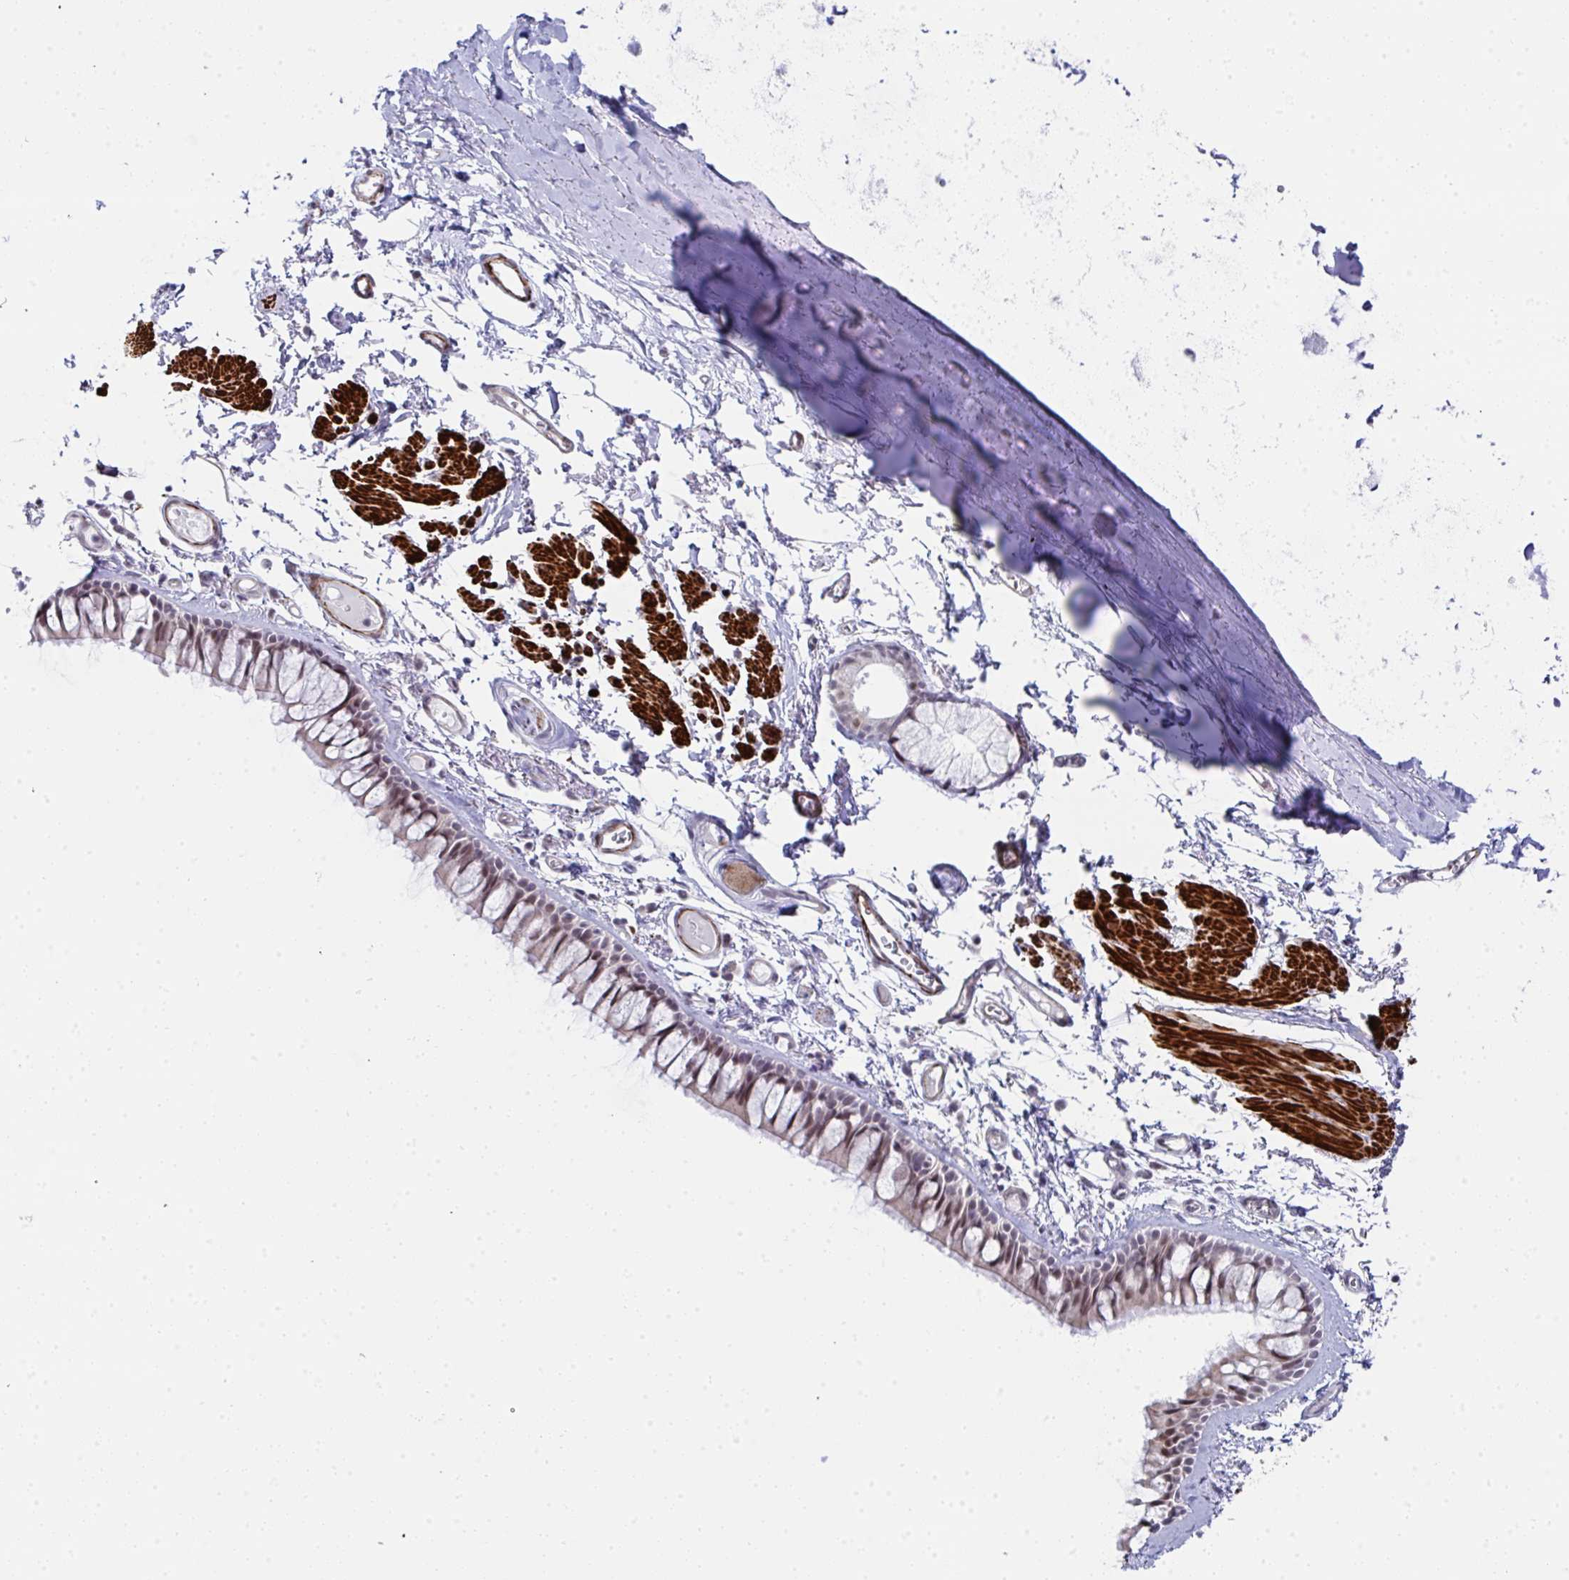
{"staining": {"intensity": "weak", "quantity": ">75%", "location": "nuclear"}, "tissue": "bronchus", "cell_type": "Respiratory epithelial cells", "image_type": "normal", "snomed": [{"axis": "morphology", "description": "Normal tissue, NOS"}, {"axis": "topography", "description": "Cartilage tissue"}, {"axis": "topography", "description": "Bronchus"}], "caption": "Approximately >75% of respiratory epithelial cells in unremarkable bronchus reveal weak nuclear protein staining as visualized by brown immunohistochemical staining.", "gene": "GINS2", "patient": {"sex": "female", "age": 79}}